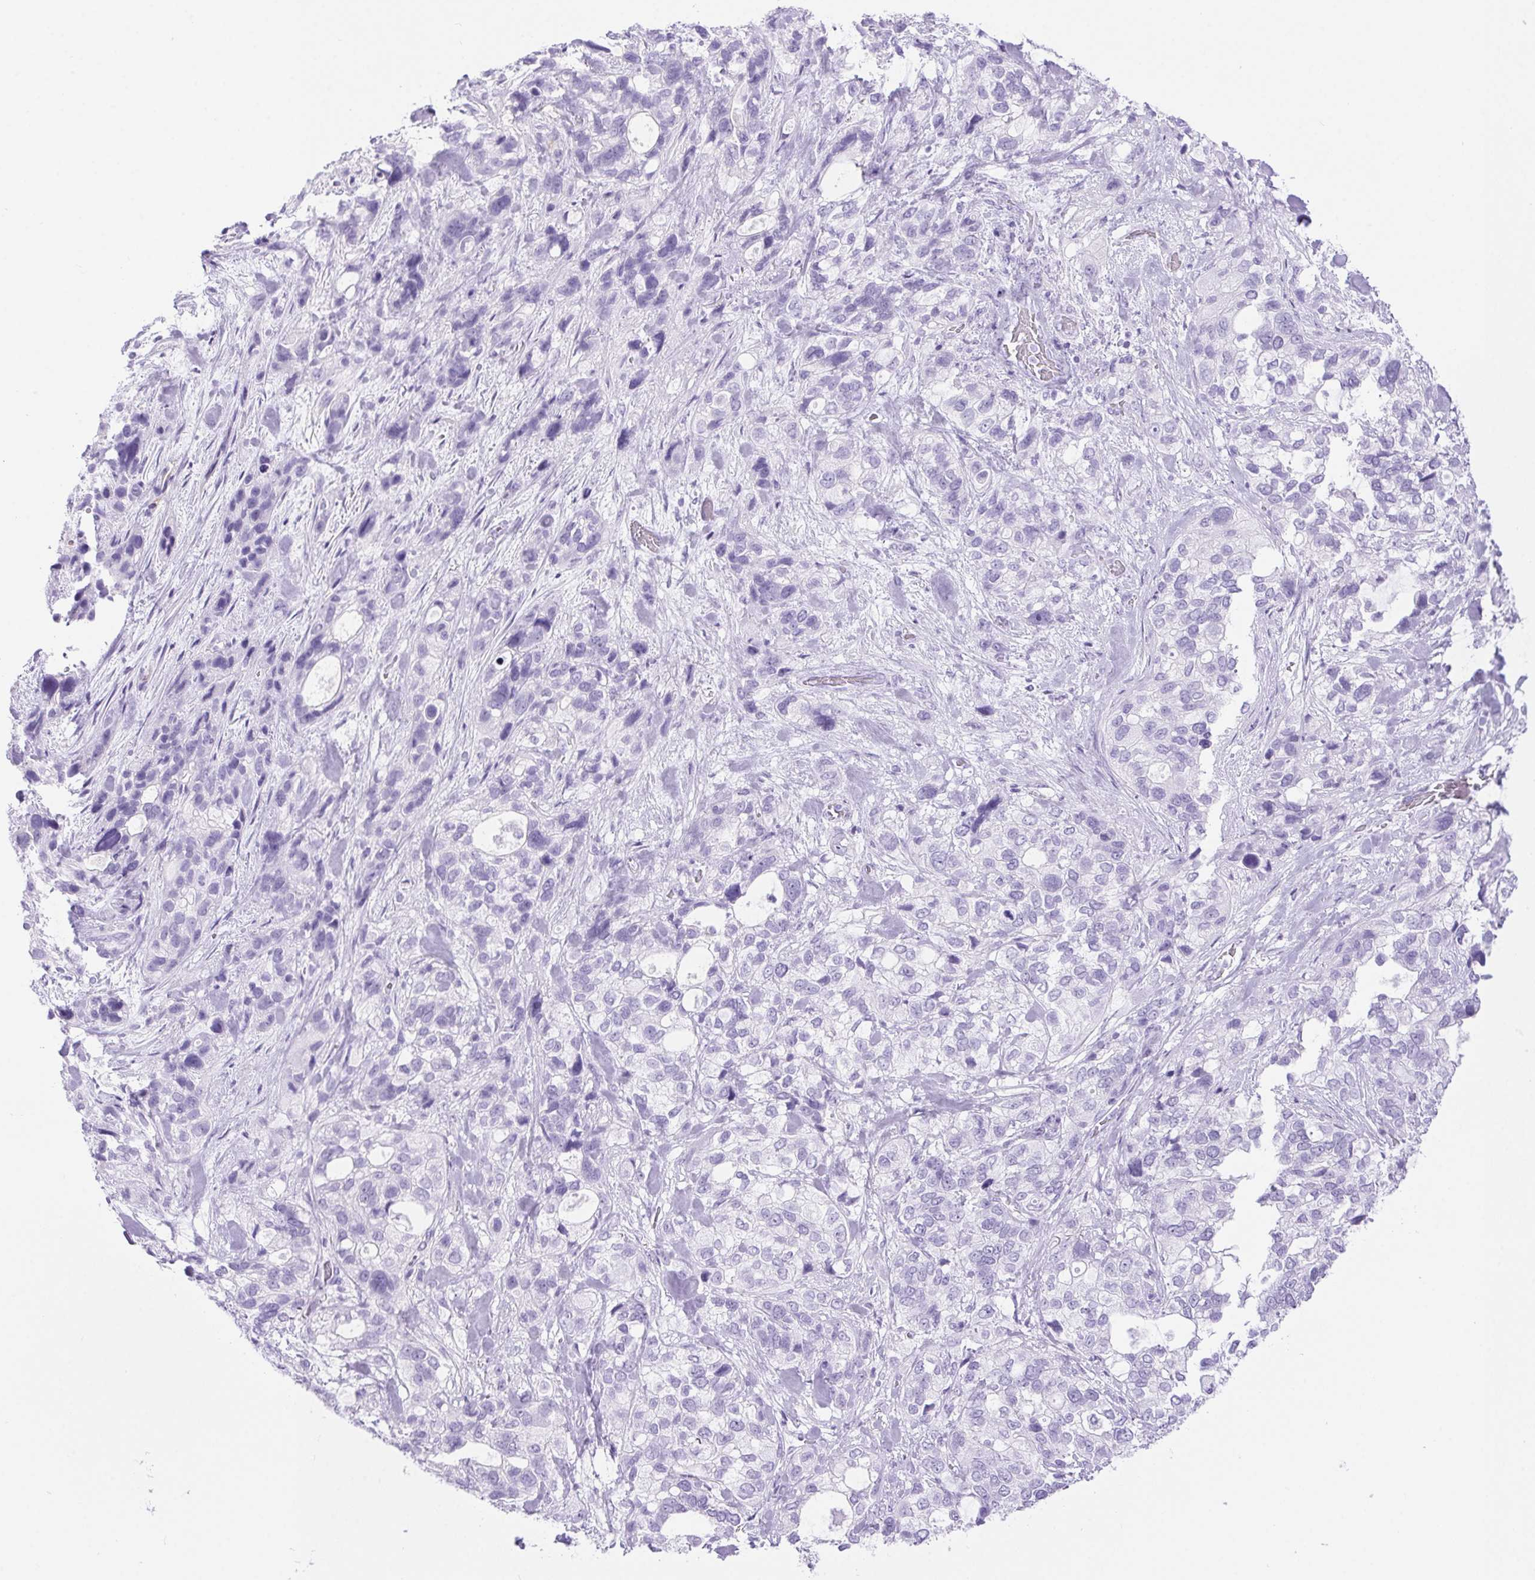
{"staining": {"intensity": "negative", "quantity": "none", "location": "none"}, "tissue": "stomach cancer", "cell_type": "Tumor cells", "image_type": "cancer", "snomed": [{"axis": "morphology", "description": "Adenocarcinoma, NOS"}, {"axis": "topography", "description": "Stomach, upper"}], "caption": "A micrograph of stomach cancer (adenocarcinoma) stained for a protein reveals no brown staining in tumor cells.", "gene": "ERP27", "patient": {"sex": "female", "age": 81}}